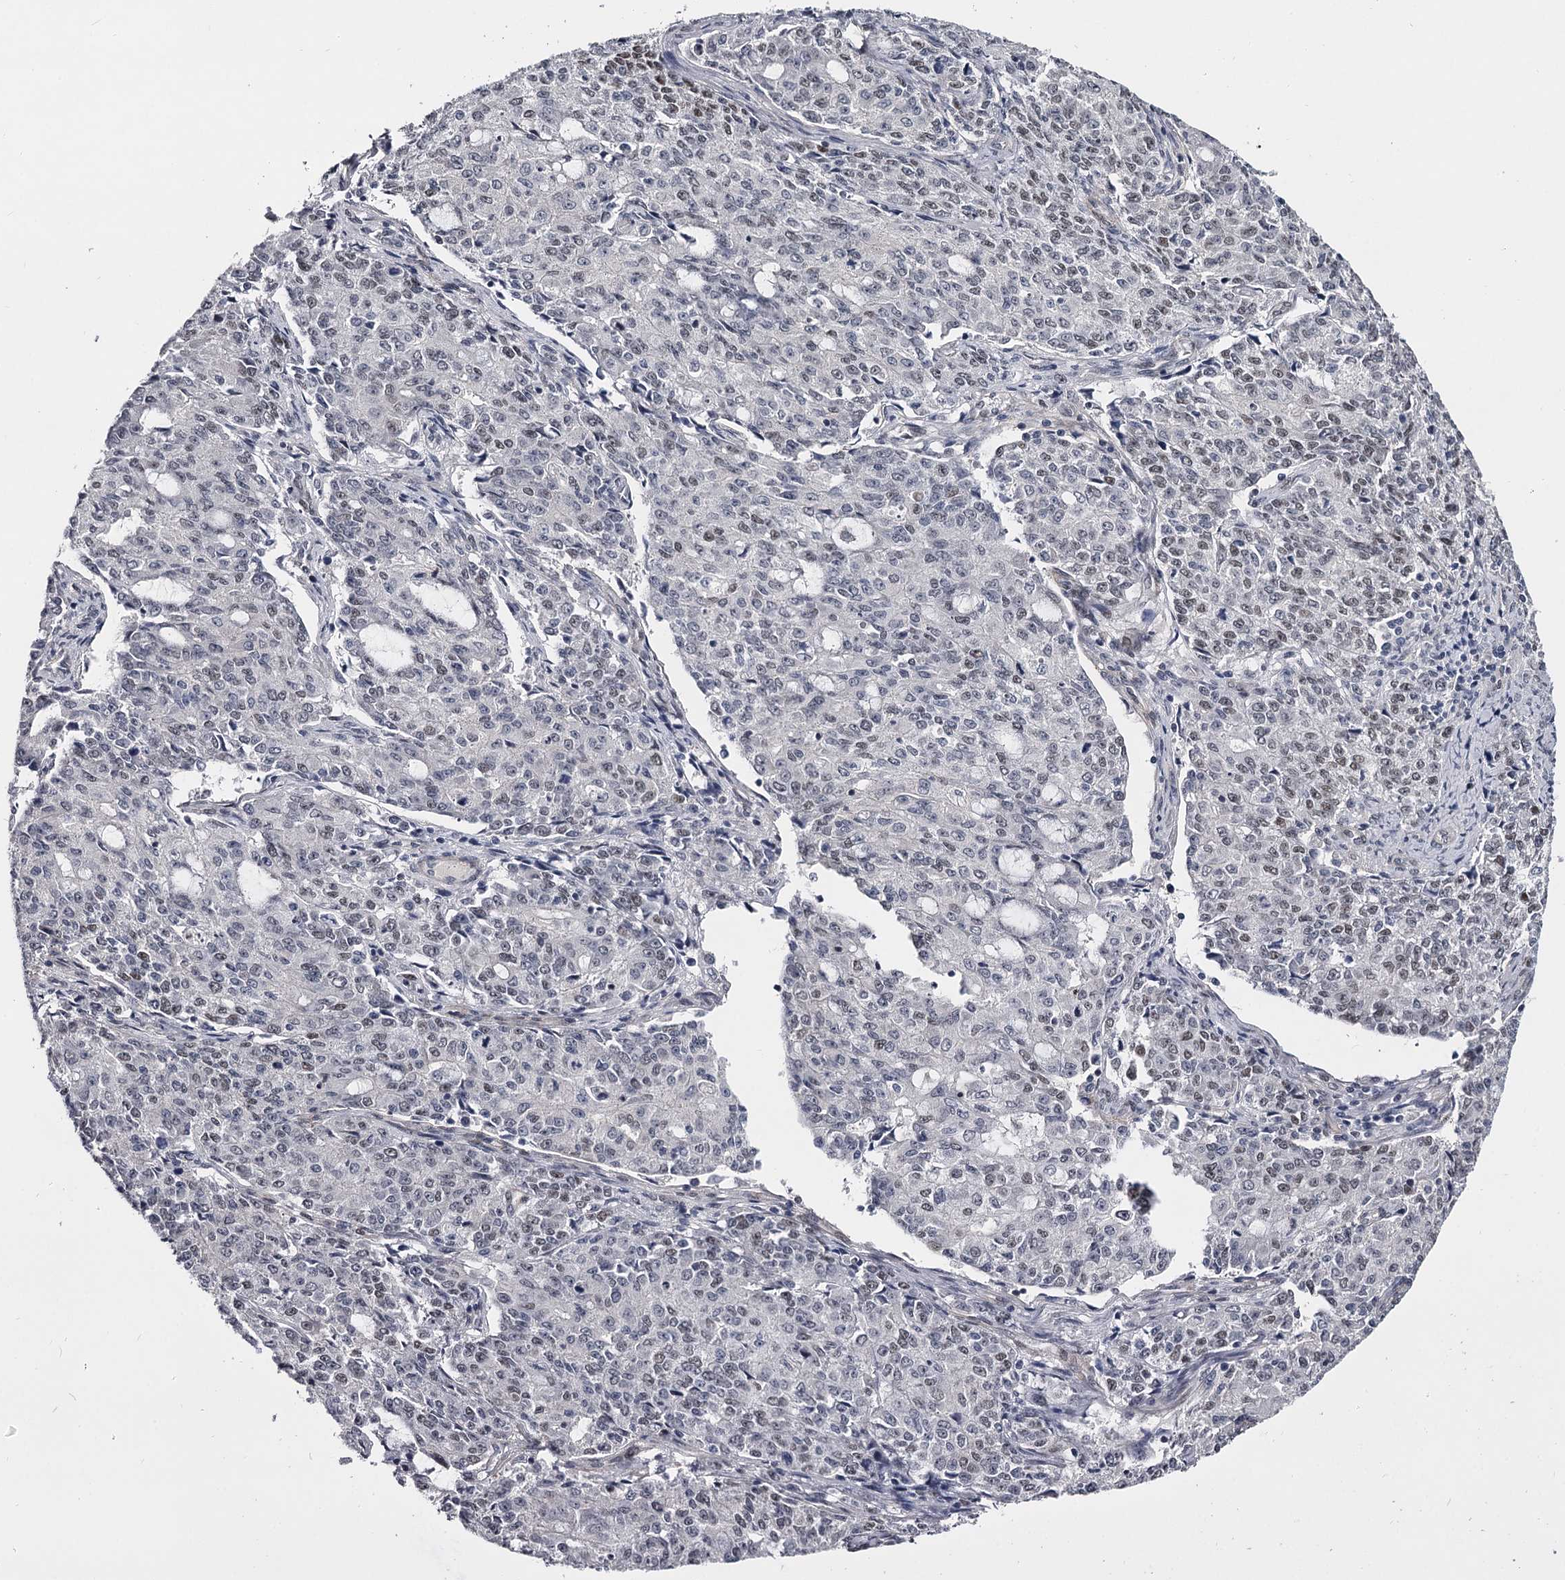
{"staining": {"intensity": "negative", "quantity": "none", "location": "none"}, "tissue": "endometrial cancer", "cell_type": "Tumor cells", "image_type": "cancer", "snomed": [{"axis": "morphology", "description": "Adenocarcinoma, NOS"}, {"axis": "topography", "description": "Endometrium"}], "caption": "This is an immunohistochemistry micrograph of adenocarcinoma (endometrial). There is no staining in tumor cells.", "gene": "OVOL2", "patient": {"sex": "female", "age": 50}}